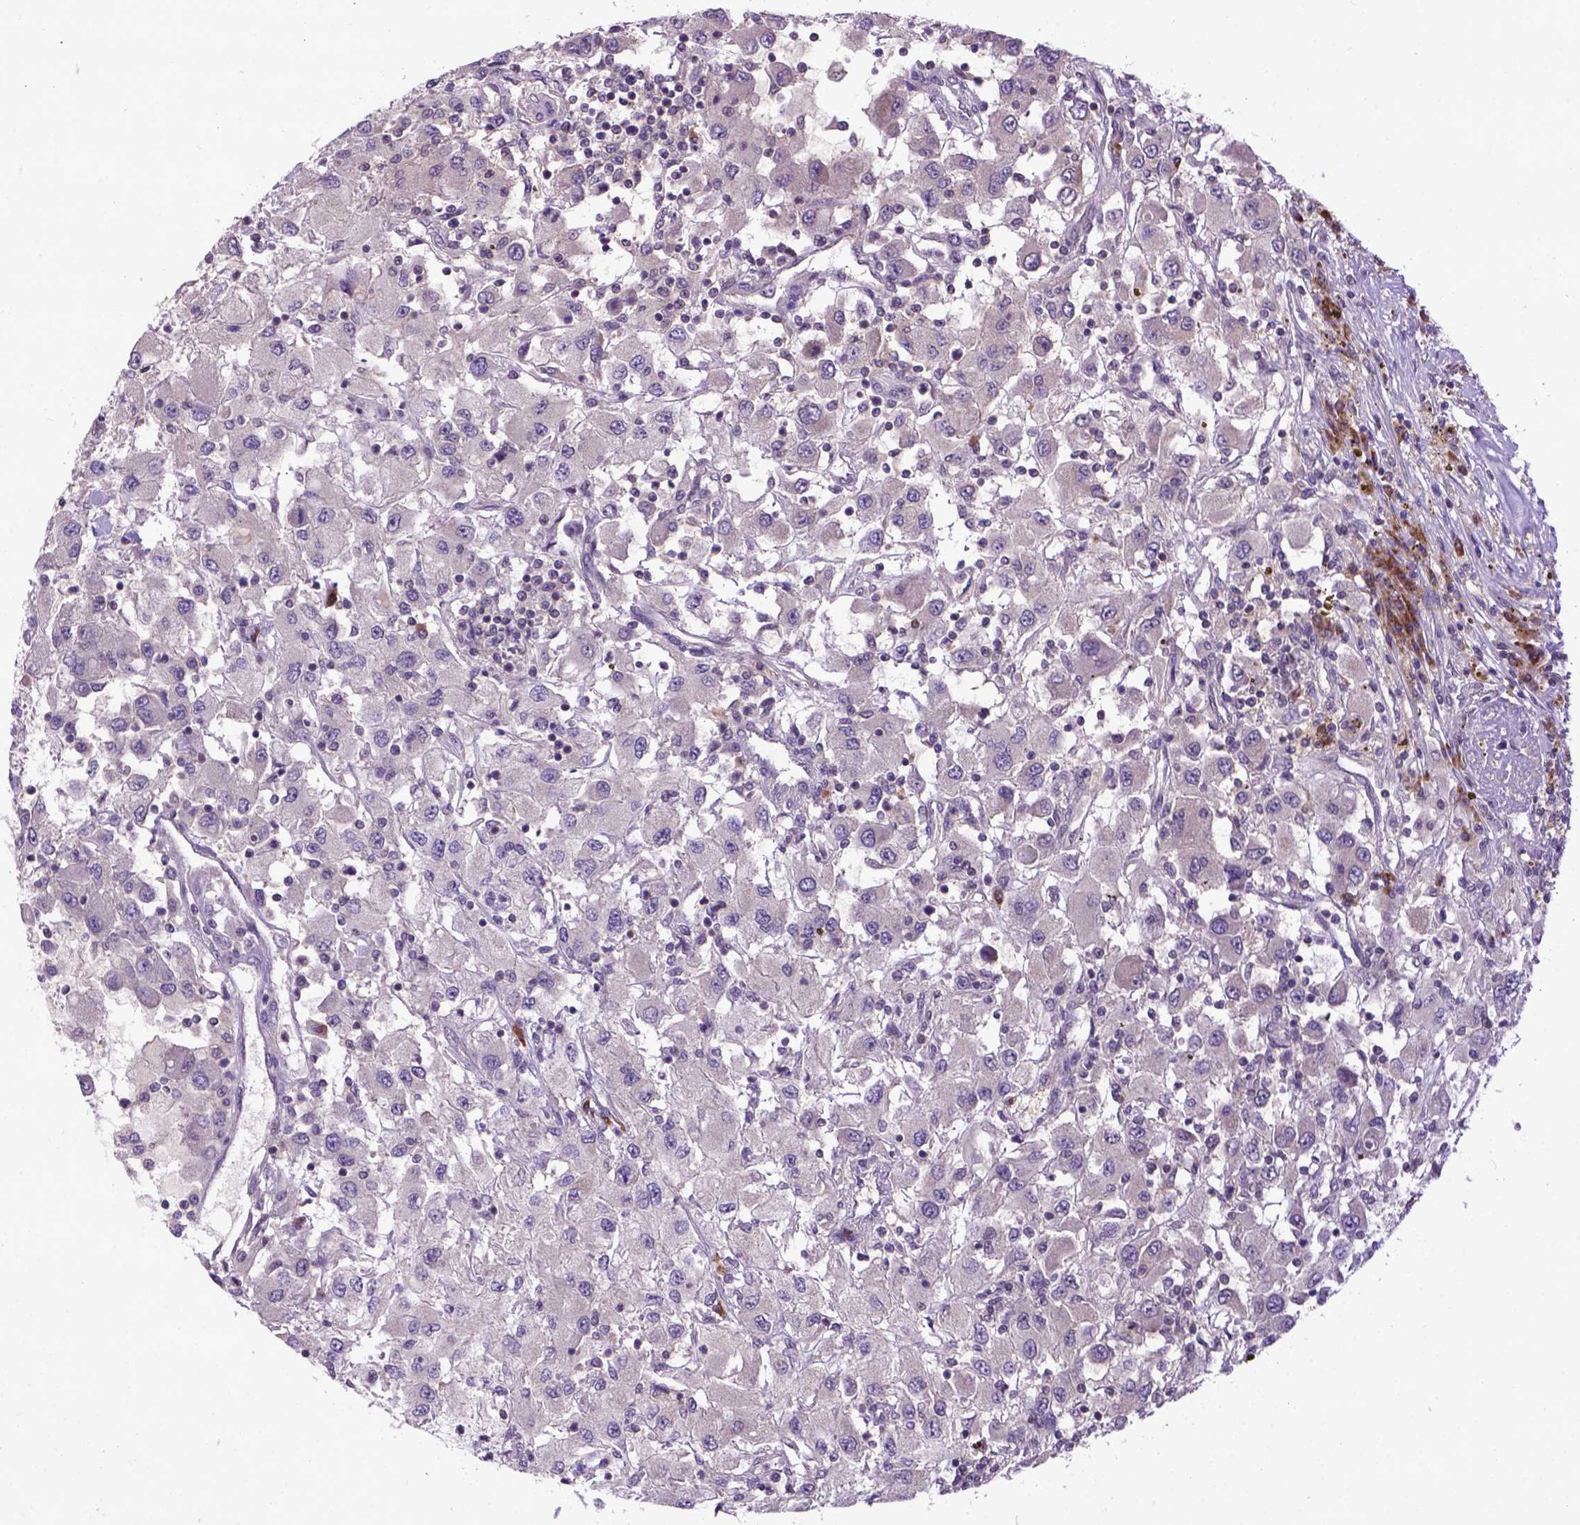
{"staining": {"intensity": "weak", "quantity": "25%-75%", "location": "cytoplasmic/membranous"}, "tissue": "renal cancer", "cell_type": "Tumor cells", "image_type": "cancer", "snomed": [{"axis": "morphology", "description": "Adenocarcinoma, NOS"}, {"axis": "topography", "description": "Kidney"}], "caption": "Human renal adenocarcinoma stained with a brown dye shows weak cytoplasmic/membranous positive expression in about 25%-75% of tumor cells.", "gene": "CPNE1", "patient": {"sex": "female", "age": 67}}